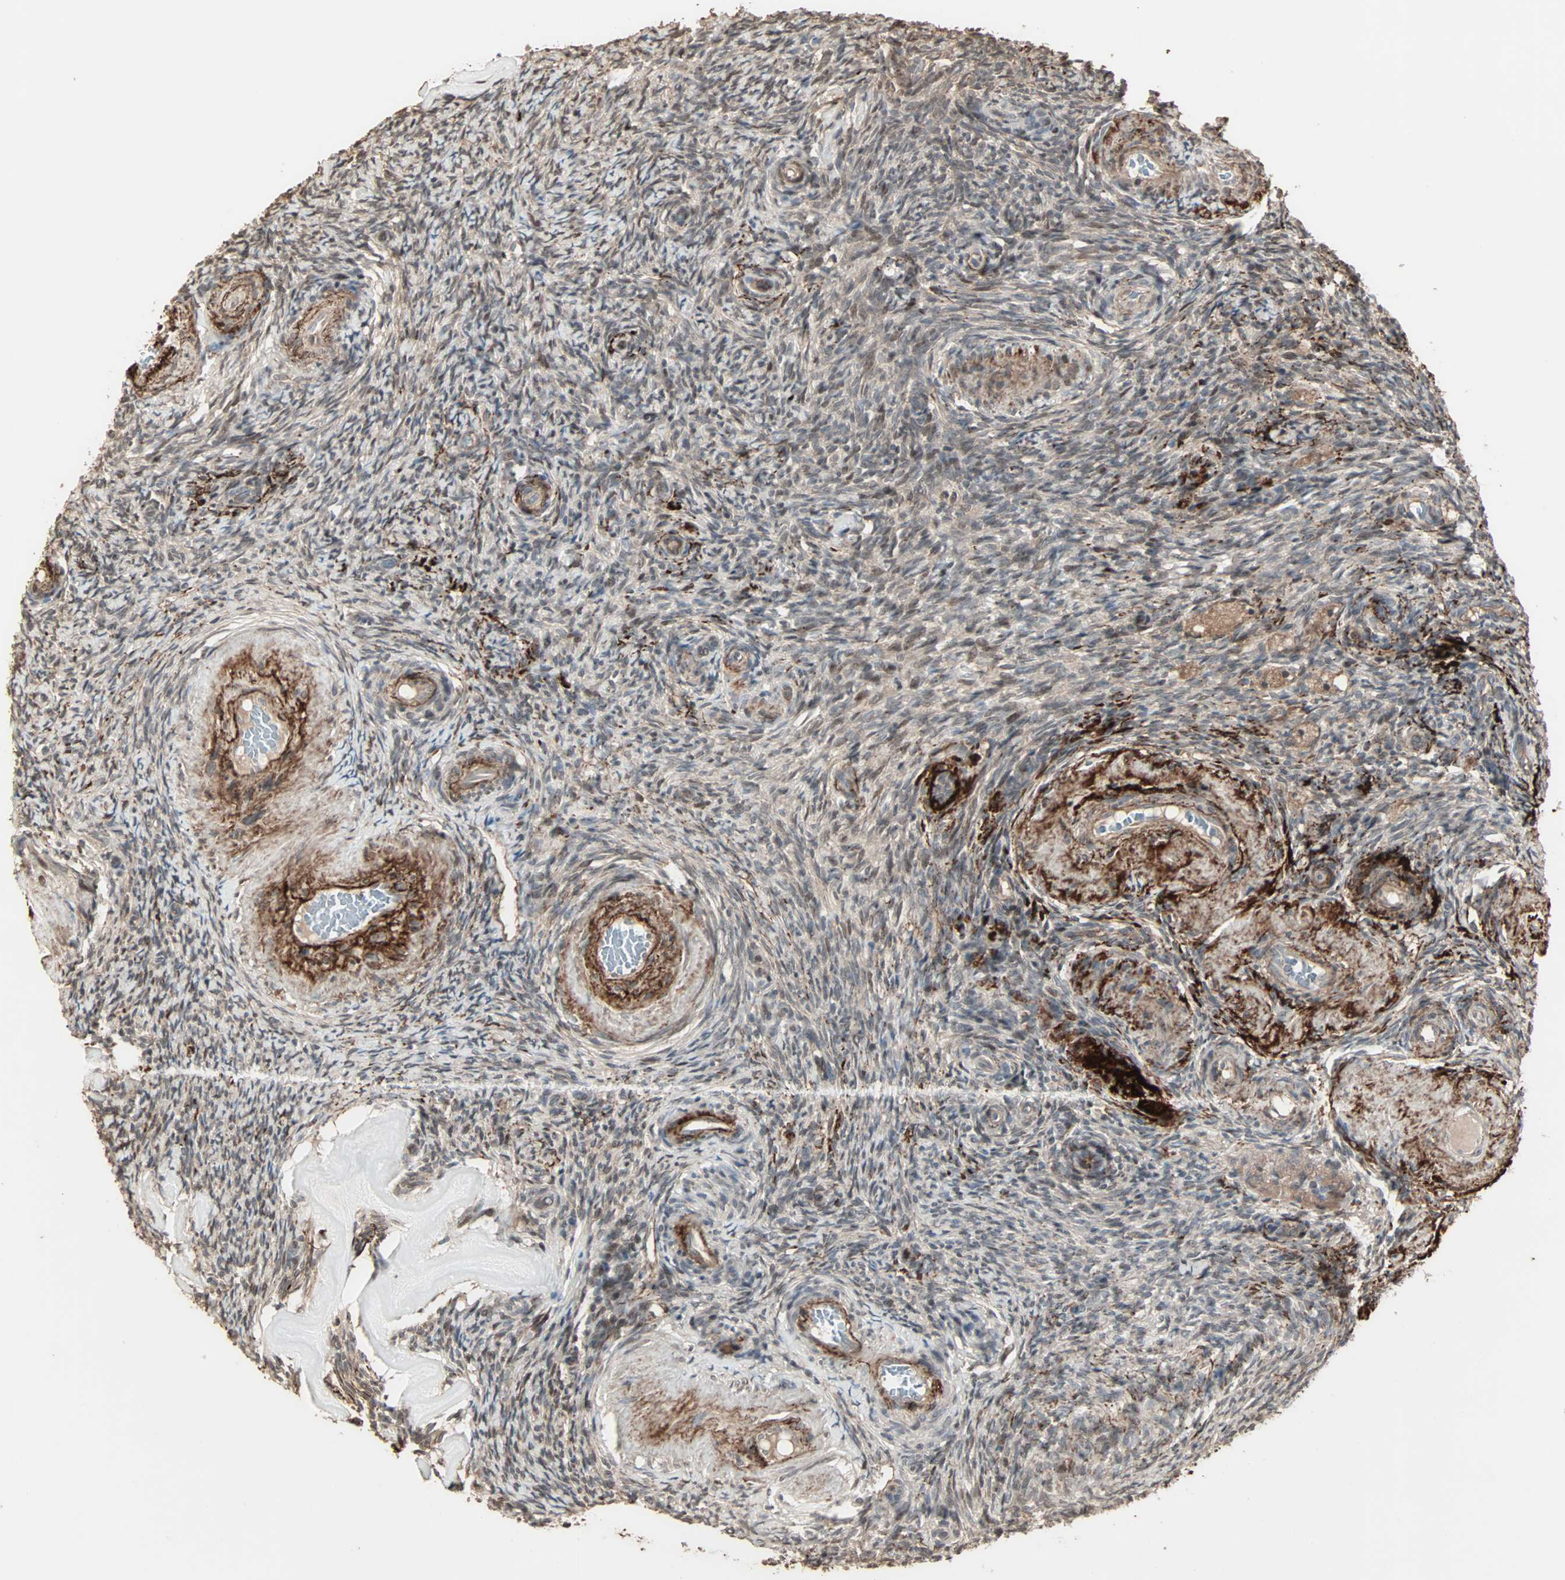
{"staining": {"intensity": "weak", "quantity": ">75%", "location": "cytoplasmic/membranous"}, "tissue": "ovary", "cell_type": "Follicle cells", "image_type": "normal", "snomed": [{"axis": "morphology", "description": "Normal tissue, NOS"}, {"axis": "topography", "description": "Ovary"}], "caption": "Follicle cells show low levels of weak cytoplasmic/membranous positivity in approximately >75% of cells in benign human ovary.", "gene": "CALCRL", "patient": {"sex": "female", "age": 60}}